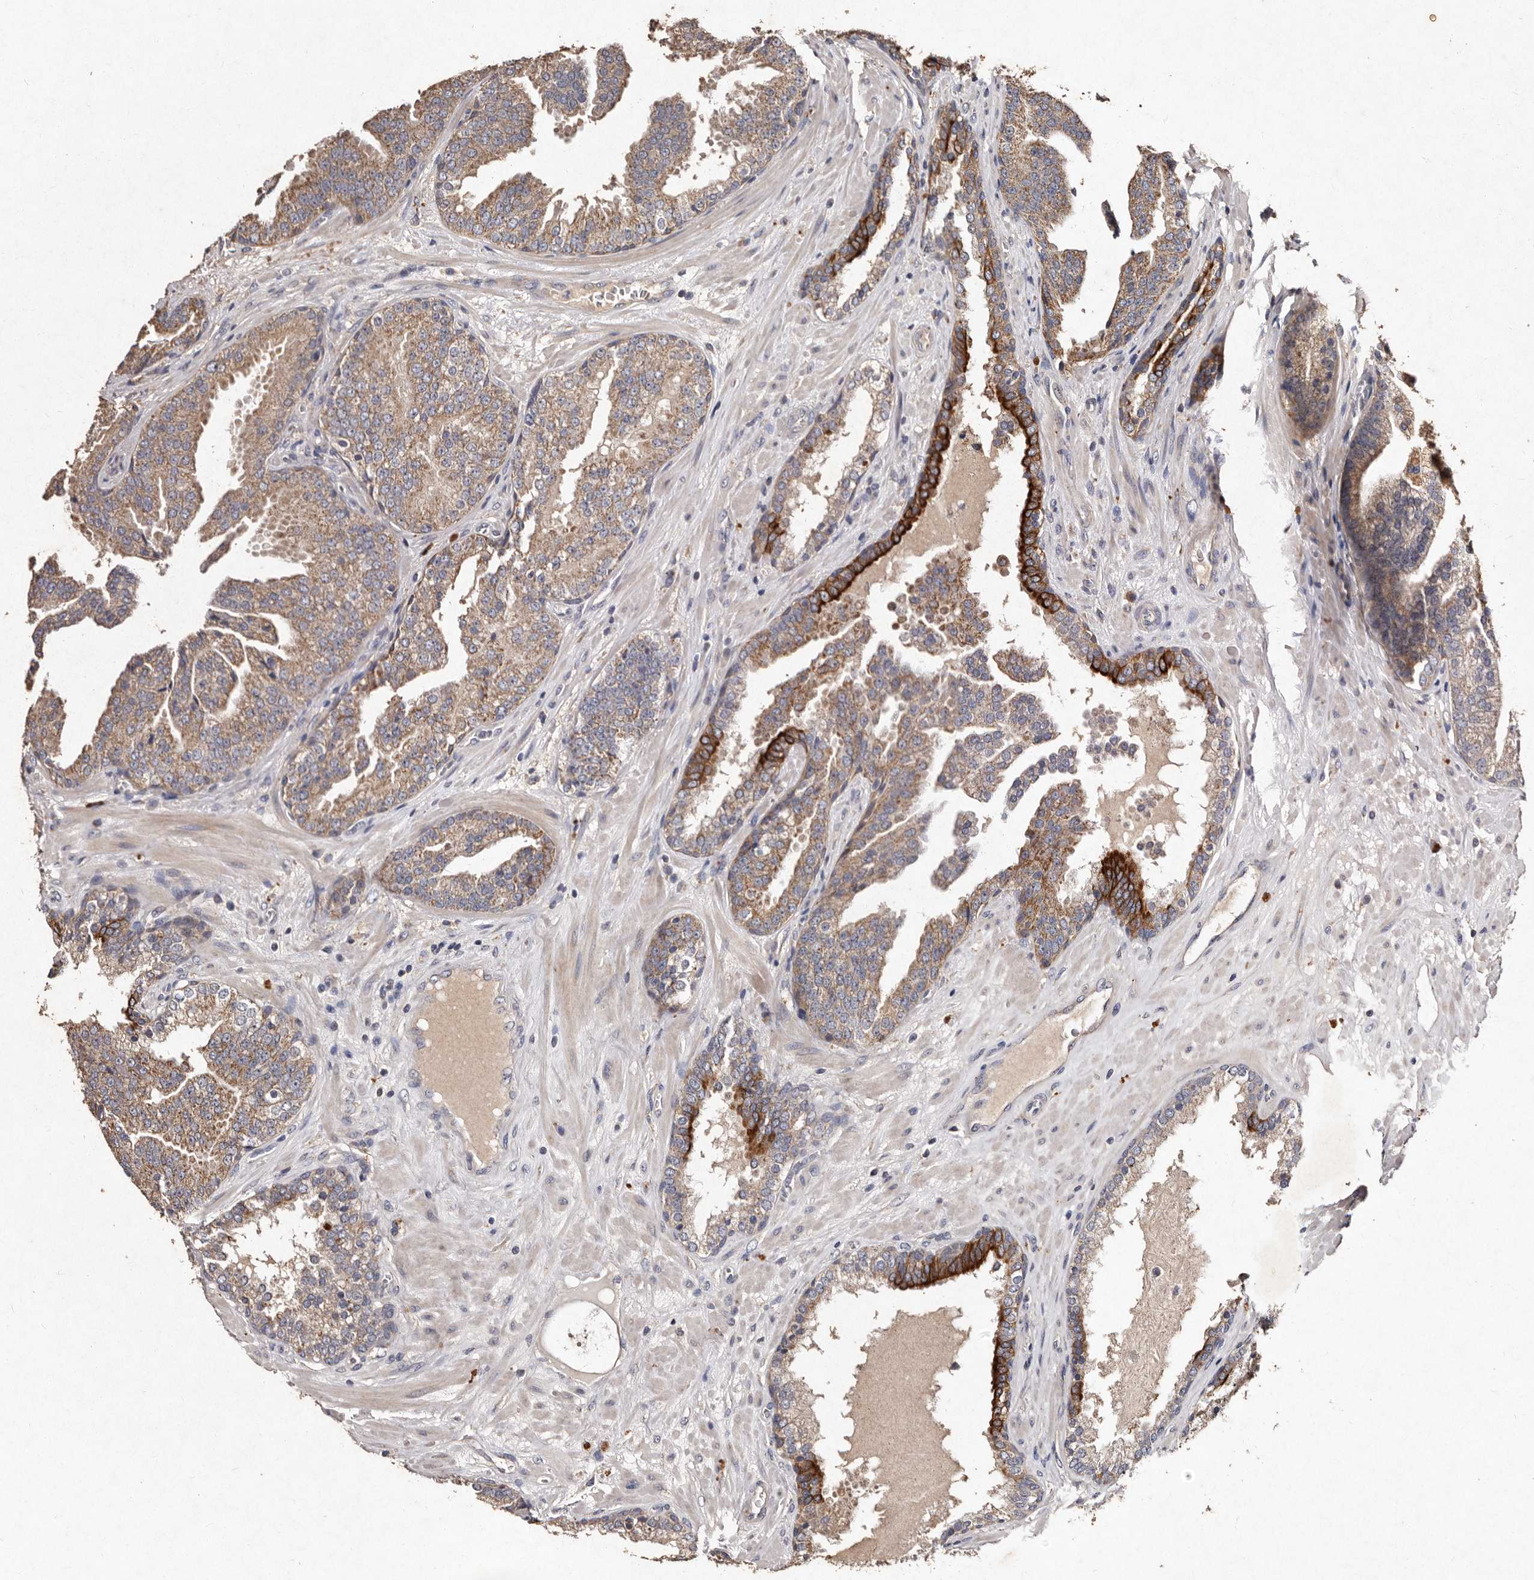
{"staining": {"intensity": "moderate", "quantity": "25%-75%", "location": "cytoplasmic/membranous"}, "tissue": "prostate cancer", "cell_type": "Tumor cells", "image_type": "cancer", "snomed": [{"axis": "morphology", "description": "Adenocarcinoma, Low grade"}, {"axis": "topography", "description": "Prostate"}], "caption": "There is medium levels of moderate cytoplasmic/membranous positivity in tumor cells of prostate low-grade adenocarcinoma, as demonstrated by immunohistochemical staining (brown color).", "gene": "TFB1M", "patient": {"sex": "male", "age": 67}}